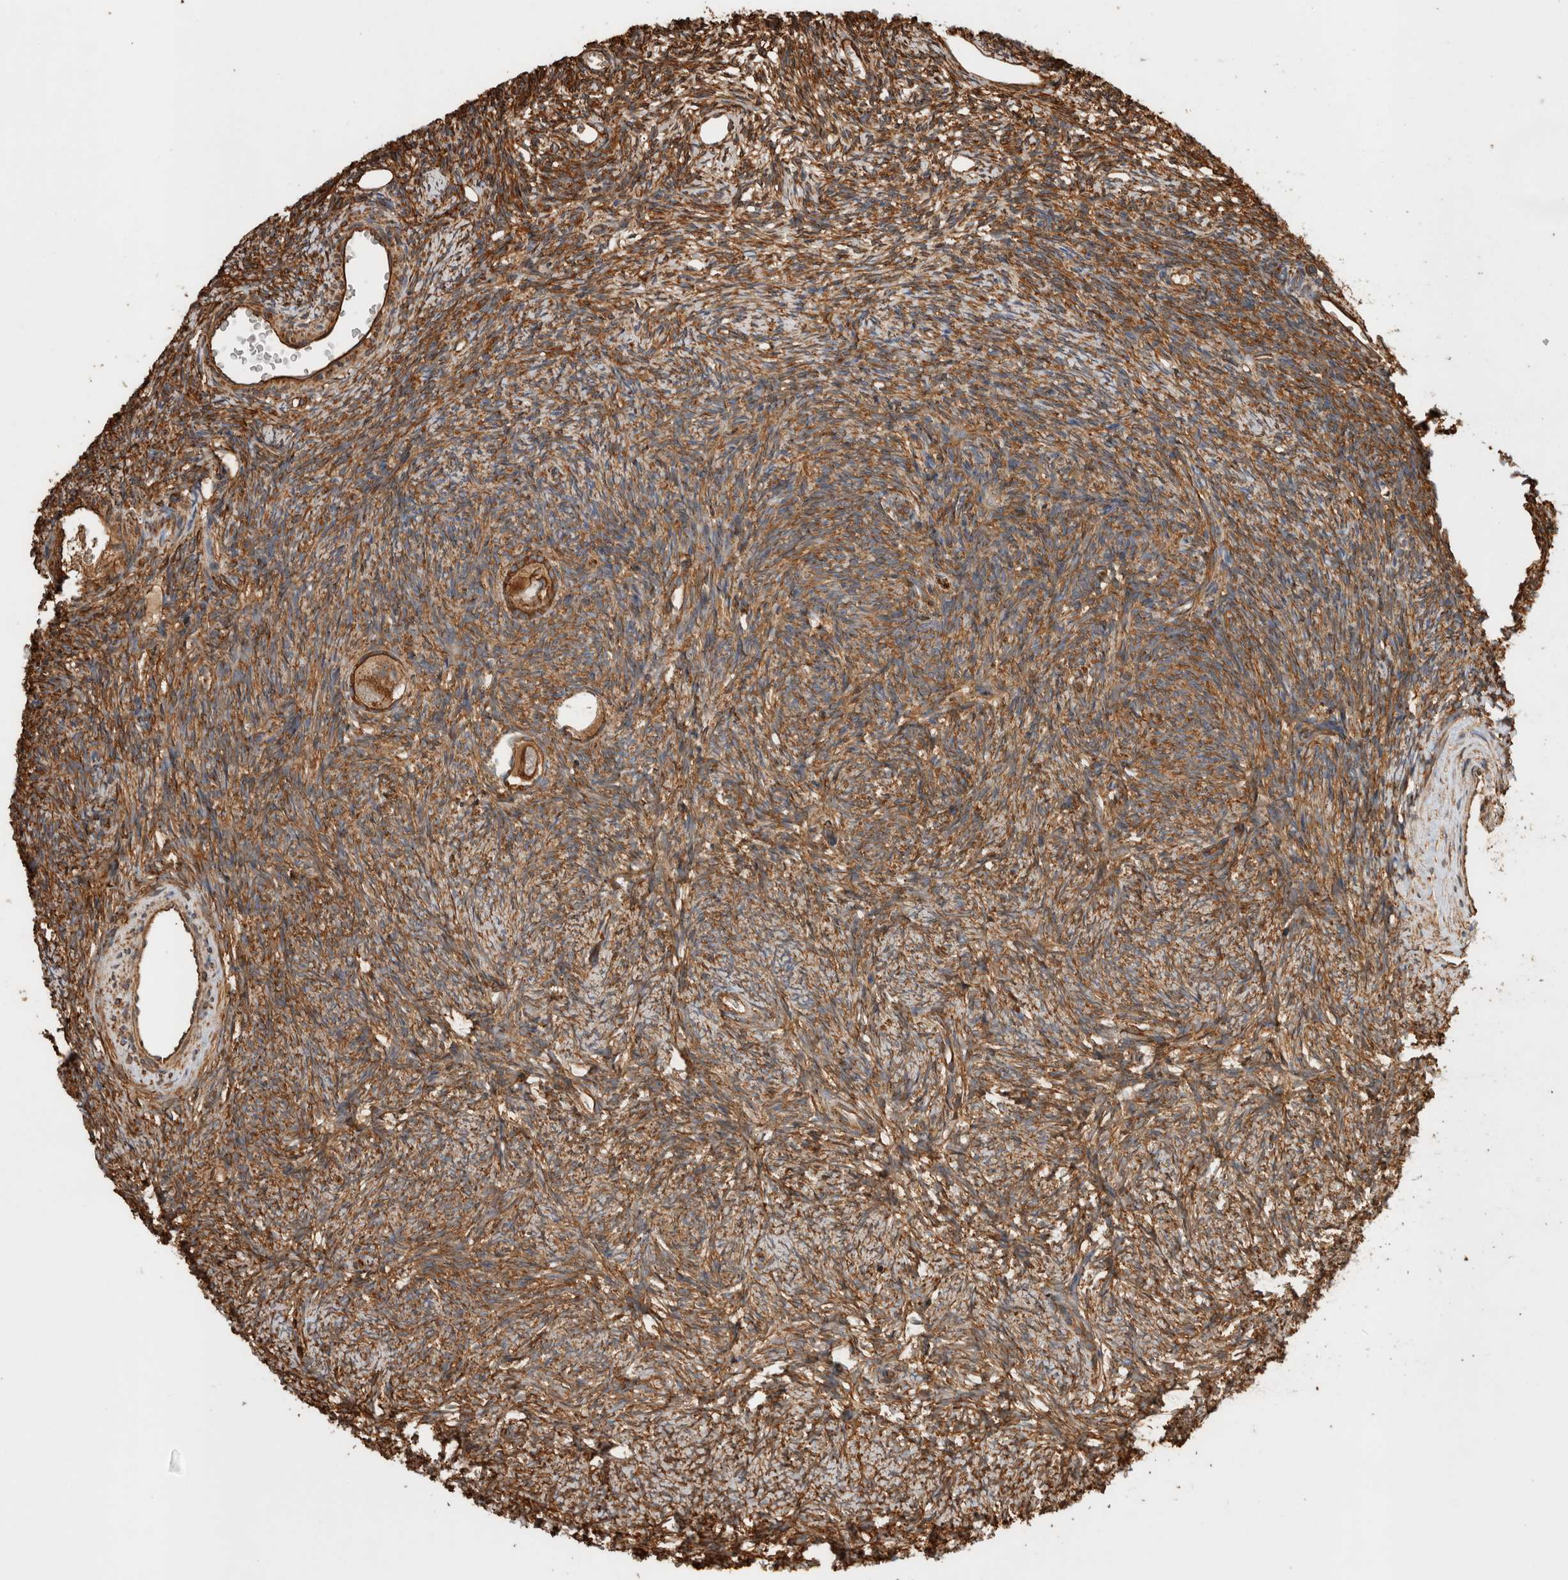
{"staining": {"intensity": "strong", "quantity": ">75%", "location": "cytoplasmic/membranous"}, "tissue": "ovary", "cell_type": "Follicle cells", "image_type": "normal", "snomed": [{"axis": "morphology", "description": "Normal tissue, NOS"}, {"axis": "topography", "description": "Ovary"}], "caption": "Immunohistochemistry (IHC) micrograph of benign ovary: ovary stained using IHC exhibits high levels of strong protein expression localized specifically in the cytoplasmic/membranous of follicle cells, appearing as a cytoplasmic/membranous brown color.", "gene": "ZNF397", "patient": {"sex": "female", "age": 34}}